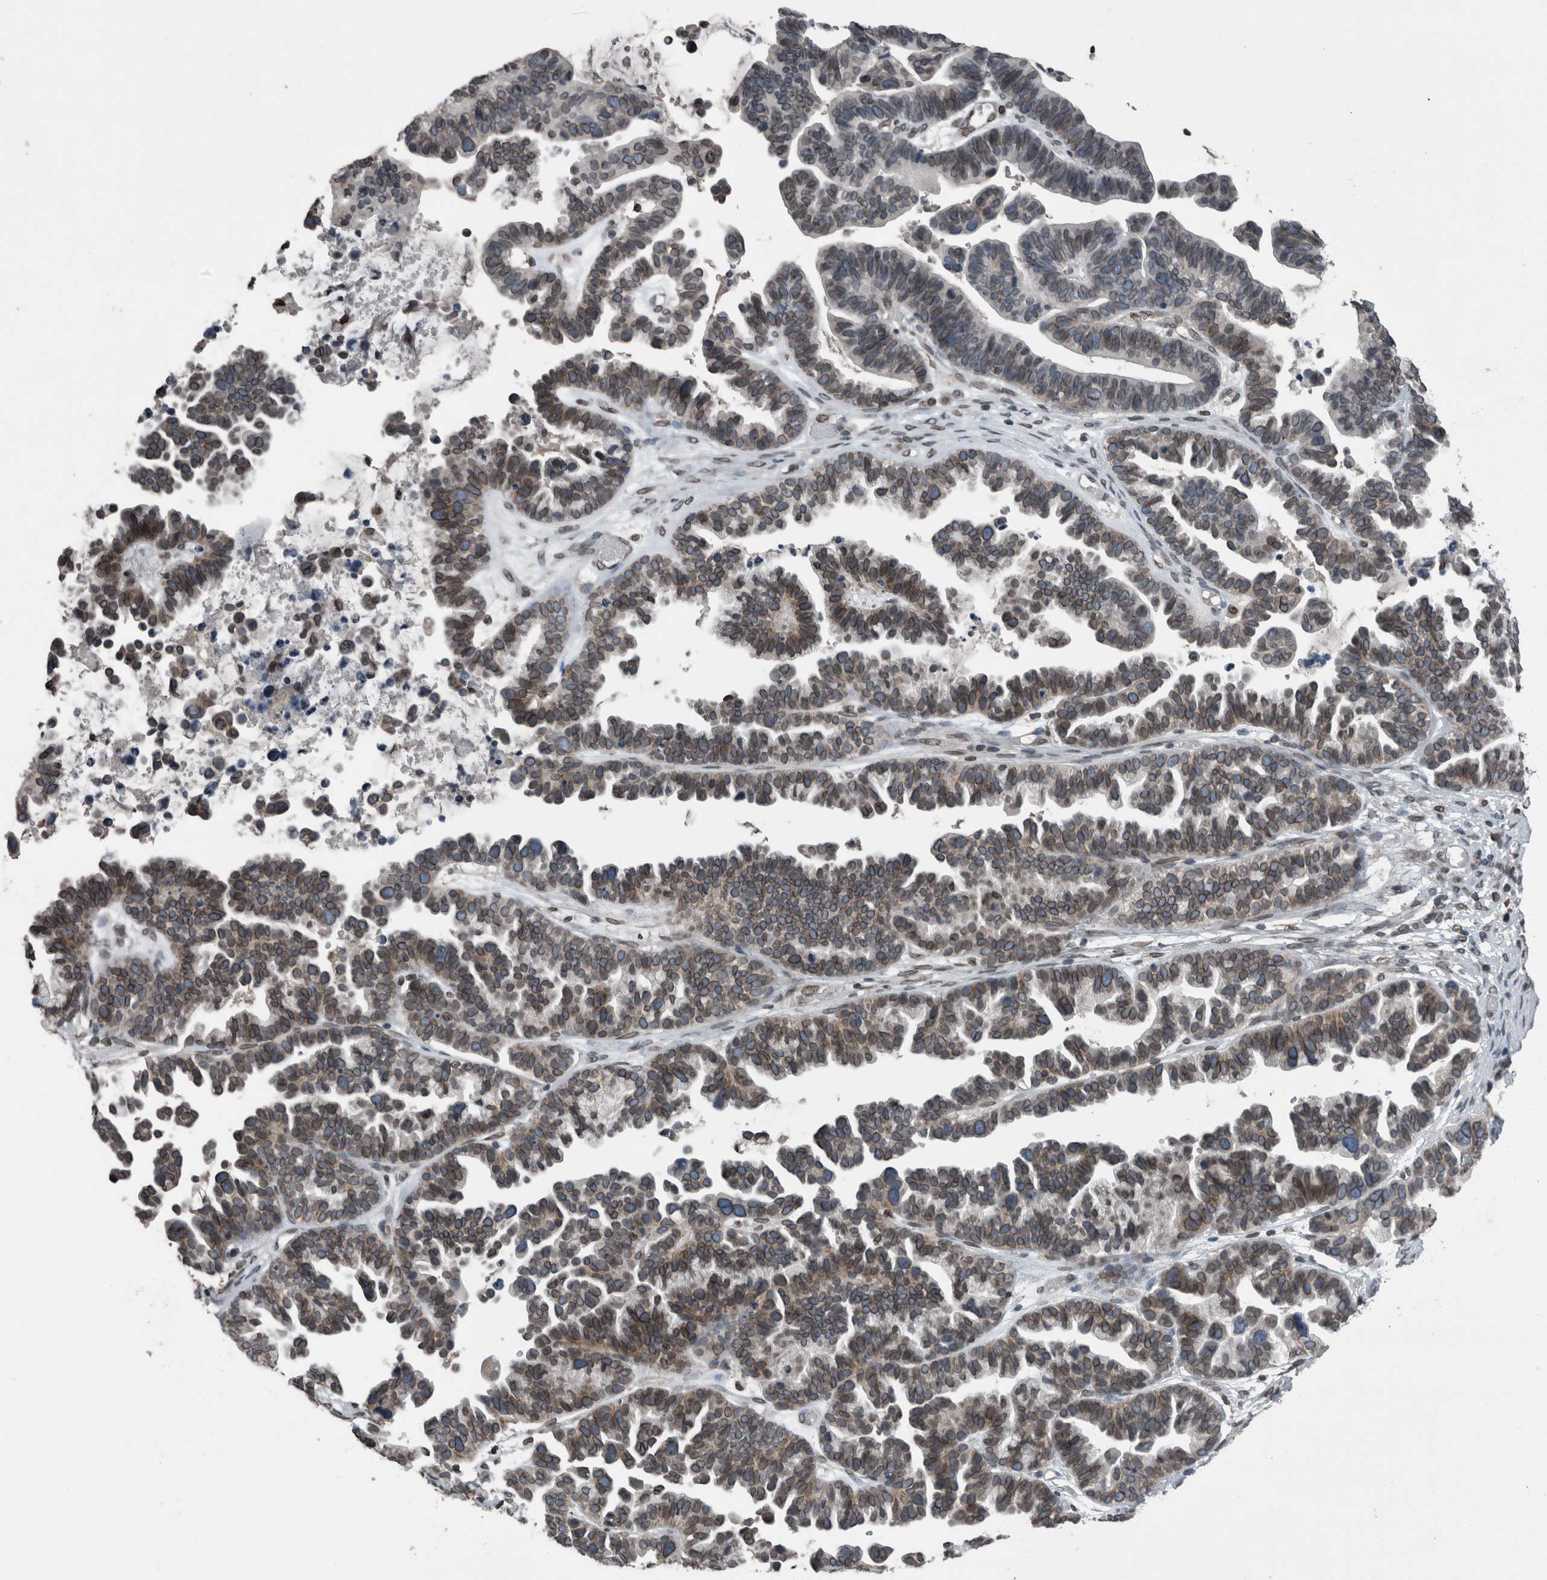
{"staining": {"intensity": "moderate", "quantity": "25%-75%", "location": "cytoplasmic/membranous,nuclear"}, "tissue": "ovarian cancer", "cell_type": "Tumor cells", "image_type": "cancer", "snomed": [{"axis": "morphology", "description": "Cystadenocarcinoma, serous, NOS"}, {"axis": "topography", "description": "Ovary"}], "caption": "Tumor cells demonstrate medium levels of moderate cytoplasmic/membranous and nuclear positivity in about 25%-75% of cells in ovarian cancer.", "gene": "RANBP2", "patient": {"sex": "female", "age": 56}}